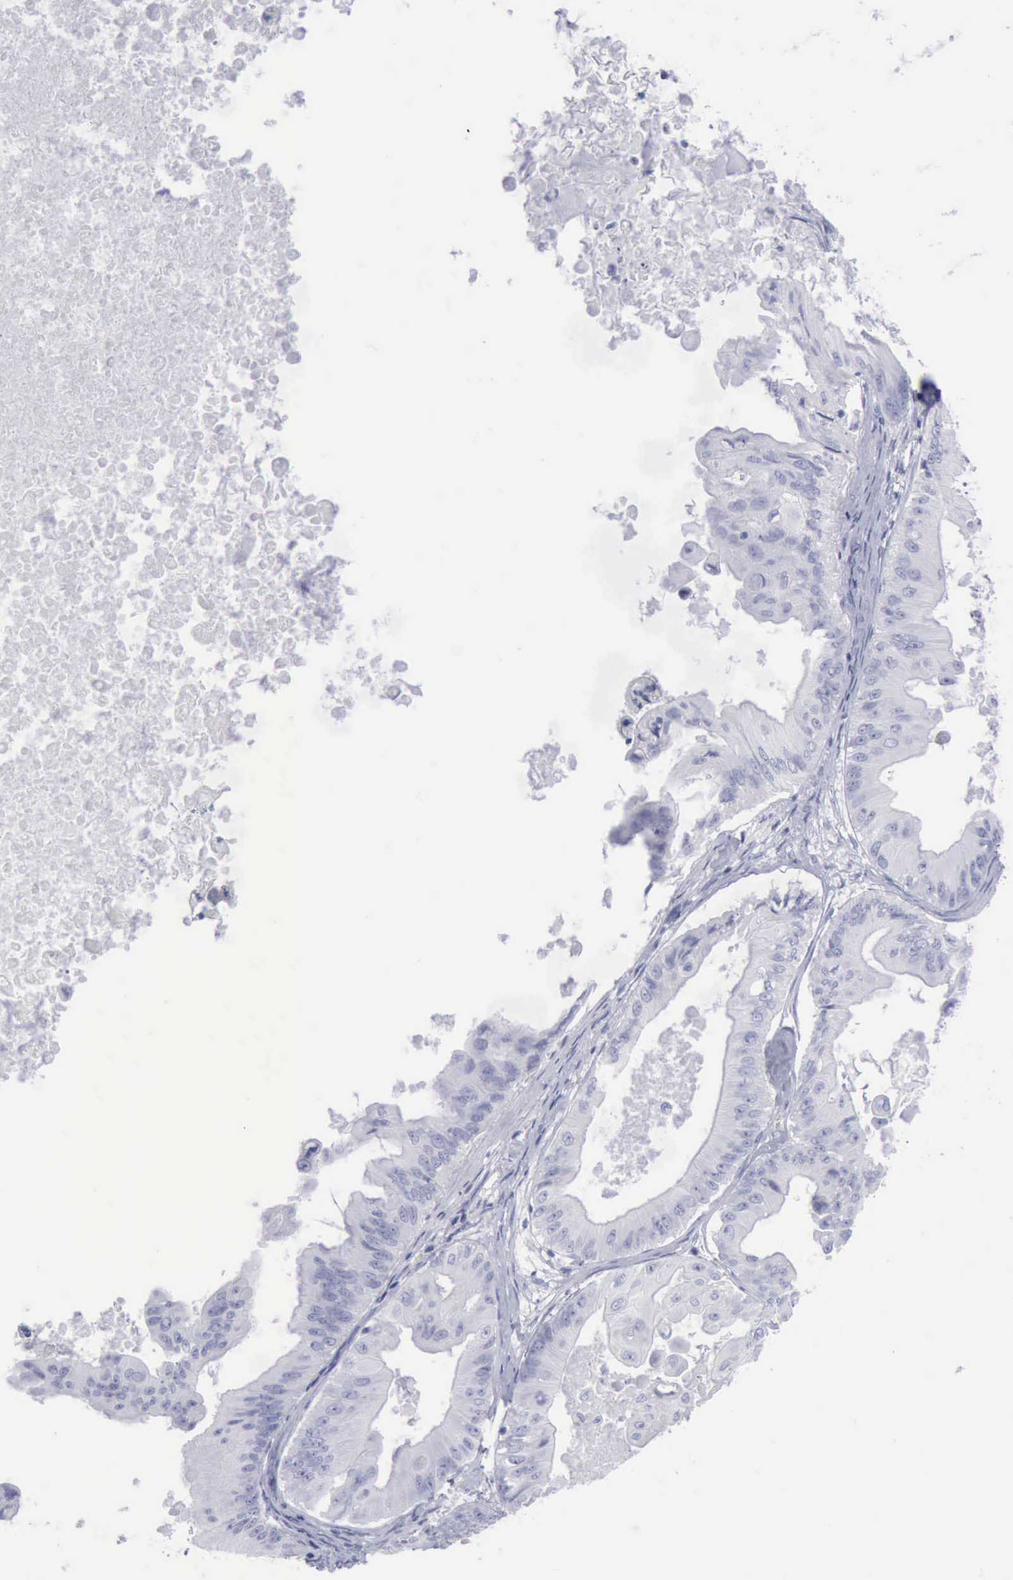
{"staining": {"intensity": "negative", "quantity": "none", "location": "none"}, "tissue": "ovarian cancer", "cell_type": "Tumor cells", "image_type": "cancer", "snomed": [{"axis": "morphology", "description": "Cystadenocarcinoma, mucinous, NOS"}, {"axis": "topography", "description": "Ovary"}], "caption": "IHC histopathology image of neoplastic tissue: human ovarian cancer stained with DAB shows no significant protein positivity in tumor cells.", "gene": "KRT13", "patient": {"sex": "female", "age": 37}}